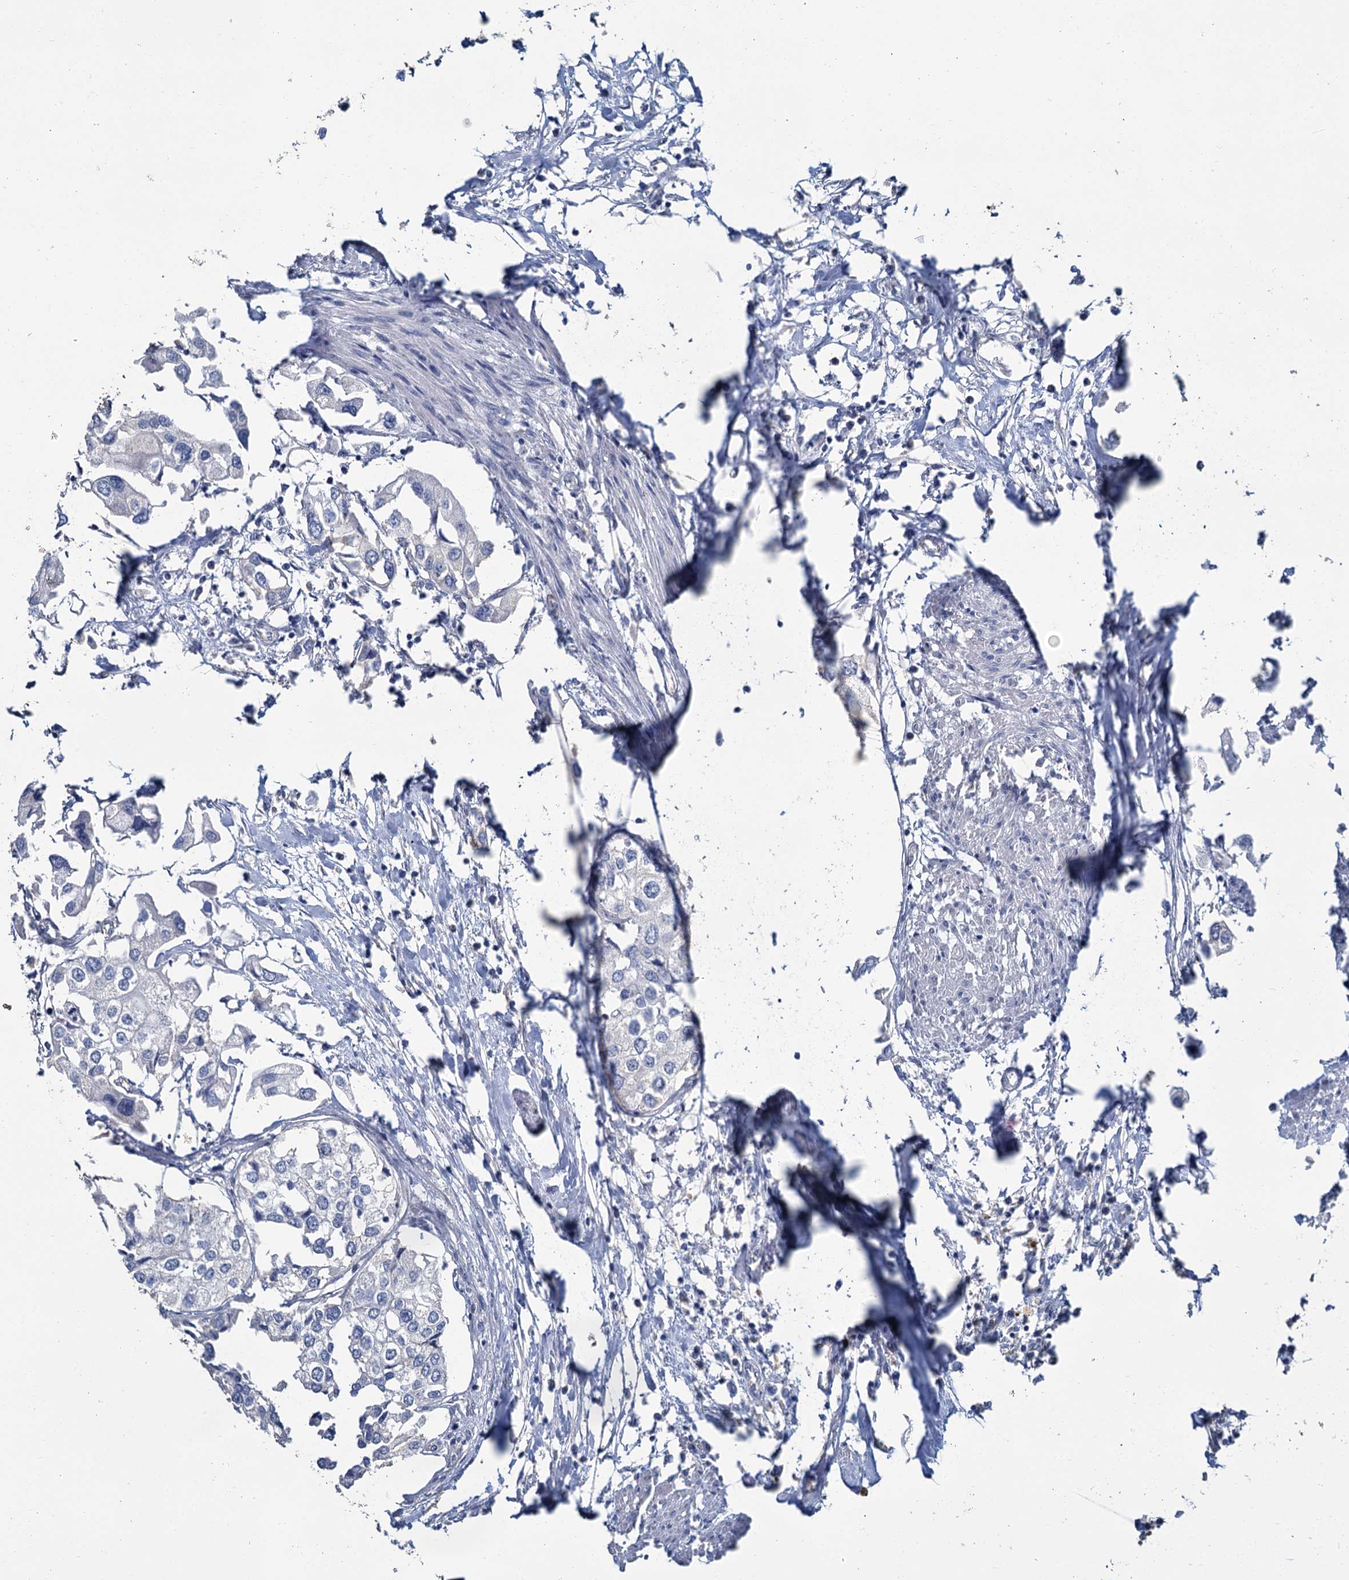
{"staining": {"intensity": "negative", "quantity": "none", "location": "none"}, "tissue": "urothelial cancer", "cell_type": "Tumor cells", "image_type": "cancer", "snomed": [{"axis": "morphology", "description": "Urothelial carcinoma, High grade"}, {"axis": "topography", "description": "Urinary bladder"}], "caption": "The micrograph shows no significant staining in tumor cells of urothelial cancer.", "gene": "SNCB", "patient": {"sex": "male", "age": 64}}